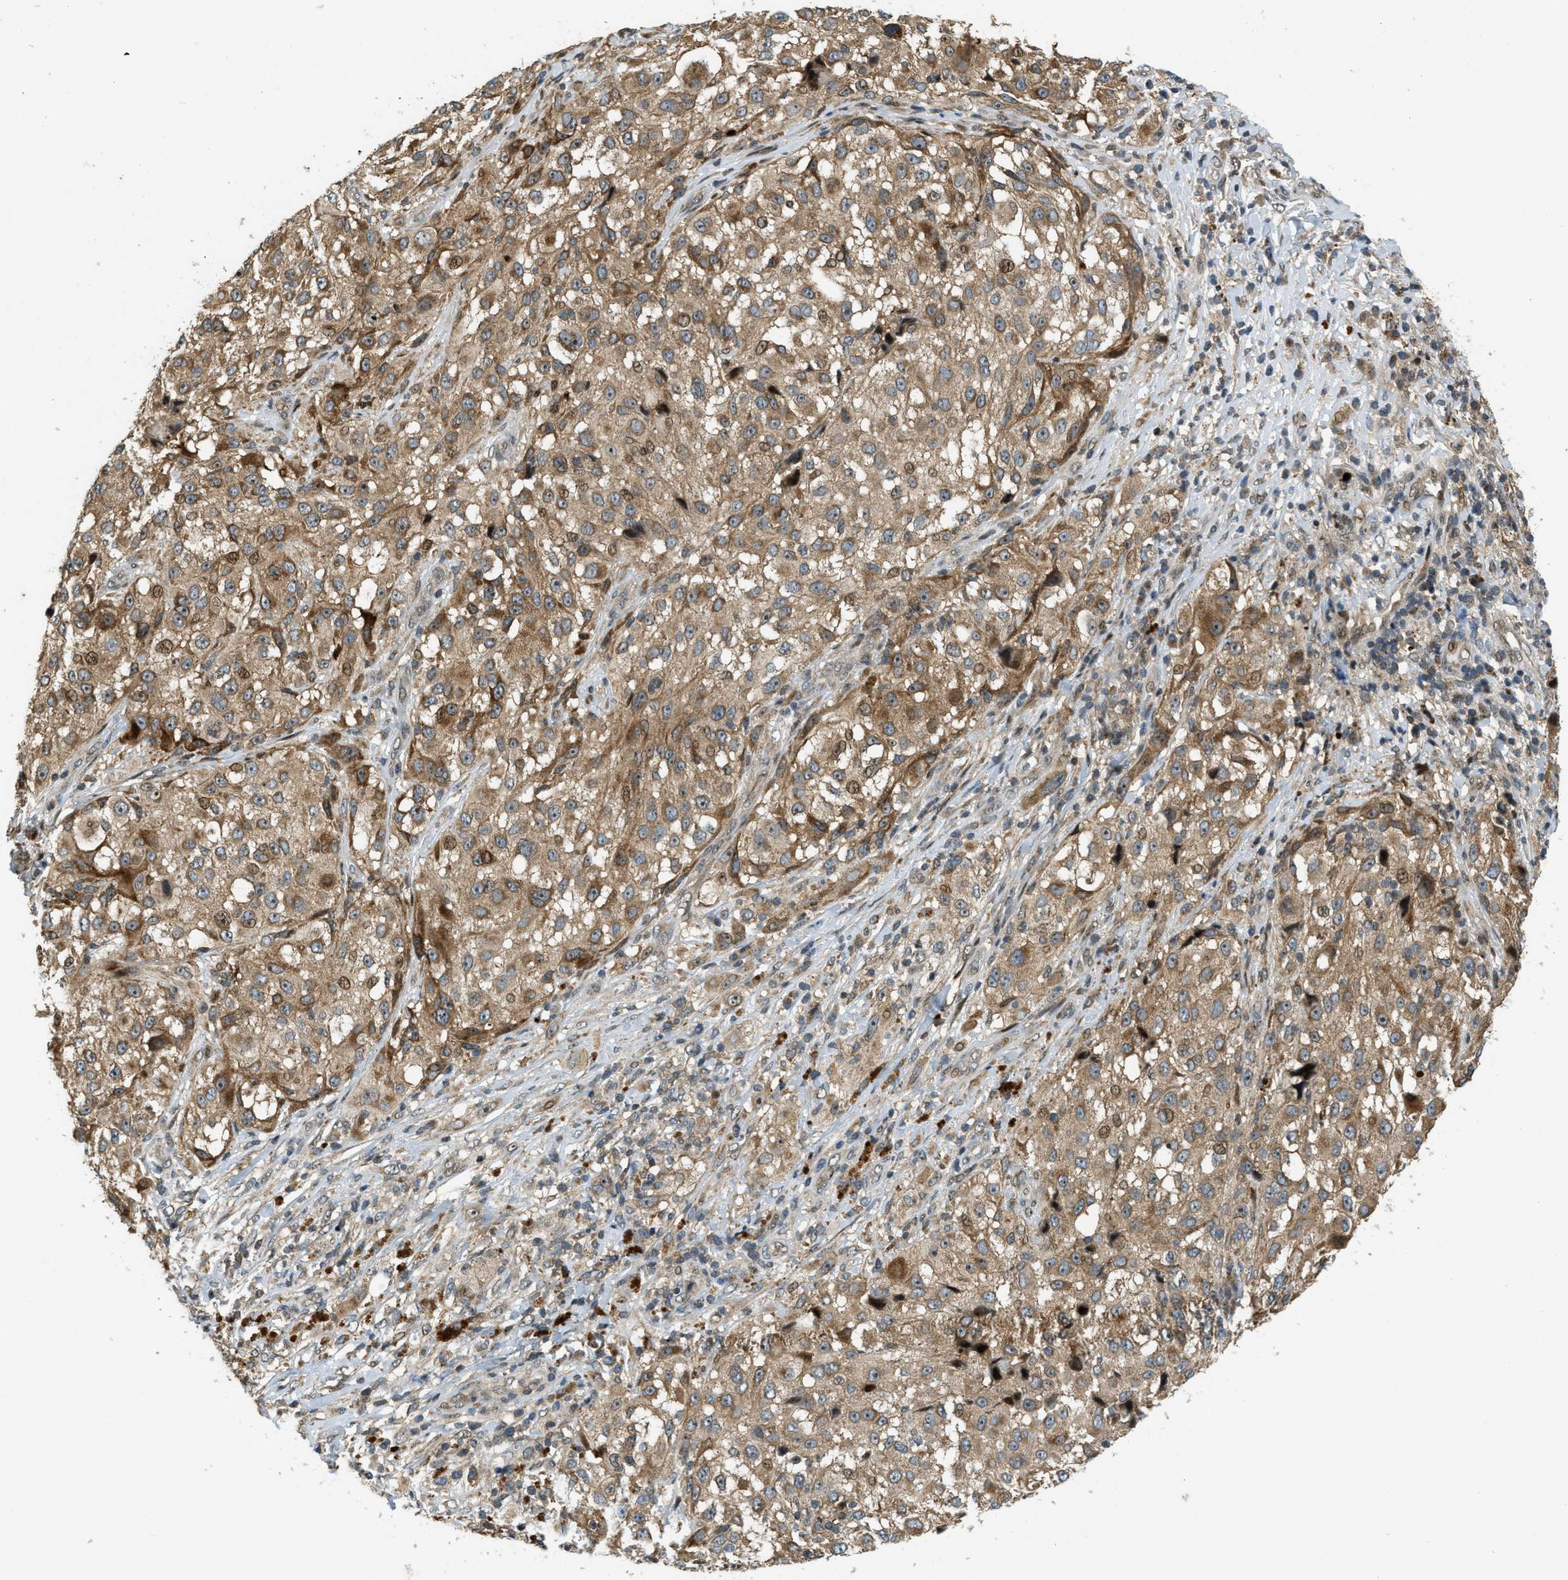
{"staining": {"intensity": "moderate", "quantity": ">75%", "location": "cytoplasmic/membranous,nuclear"}, "tissue": "melanoma", "cell_type": "Tumor cells", "image_type": "cancer", "snomed": [{"axis": "morphology", "description": "Necrosis, NOS"}, {"axis": "morphology", "description": "Malignant melanoma, NOS"}, {"axis": "topography", "description": "Skin"}], "caption": "IHC staining of melanoma, which shows medium levels of moderate cytoplasmic/membranous and nuclear expression in approximately >75% of tumor cells indicating moderate cytoplasmic/membranous and nuclear protein expression. The staining was performed using DAB (3,3'-diaminobenzidine) (brown) for protein detection and nuclei were counterstained in hematoxylin (blue).", "gene": "TRAPPC14", "patient": {"sex": "female", "age": 87}}